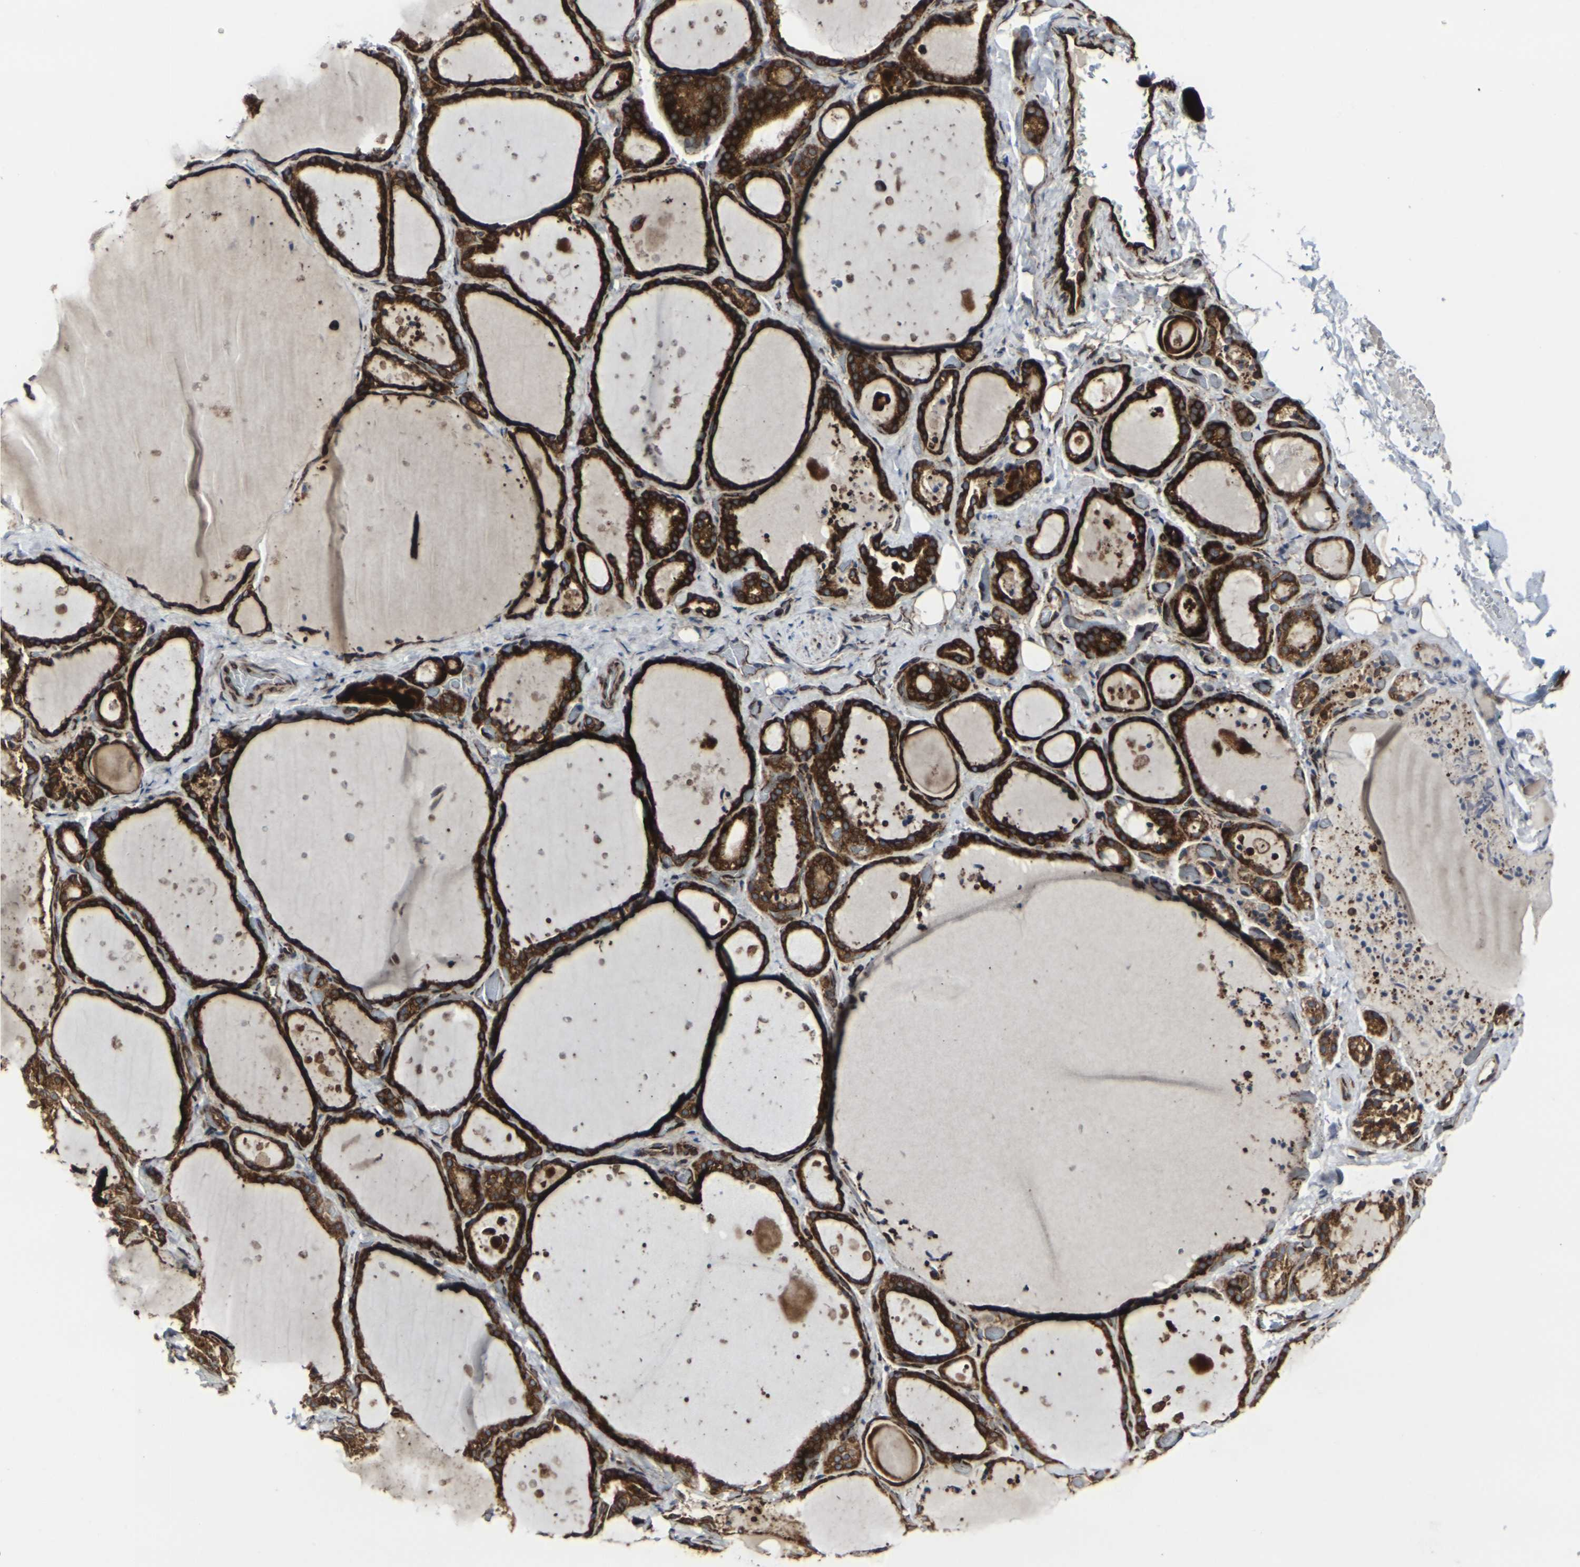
{"staining": {"intensity": "strong", "quantity": ">75%", "location": "cytoplasmic/membranous"}, "tissue": "thyroid gland", "cell_type": "Glandular cells", "image_type": "normal", "snomed": [{"axis": "morphology", "description": "Normal tissue, NOS"}, {"axis": "topography", "description": "Thyroid gland"}], "caption": "IHC image of benign thyroid gland: human thyroid gland stained using immunohistochemistry reveals high levels of strong protein expression localized specifically in the cytoplasmic/membranous of glandular cells, appearing as a cytoplasmic/membranous brown color.", "gene": "MARCHF2", "patient": {"sex": "female", "age": 44}}